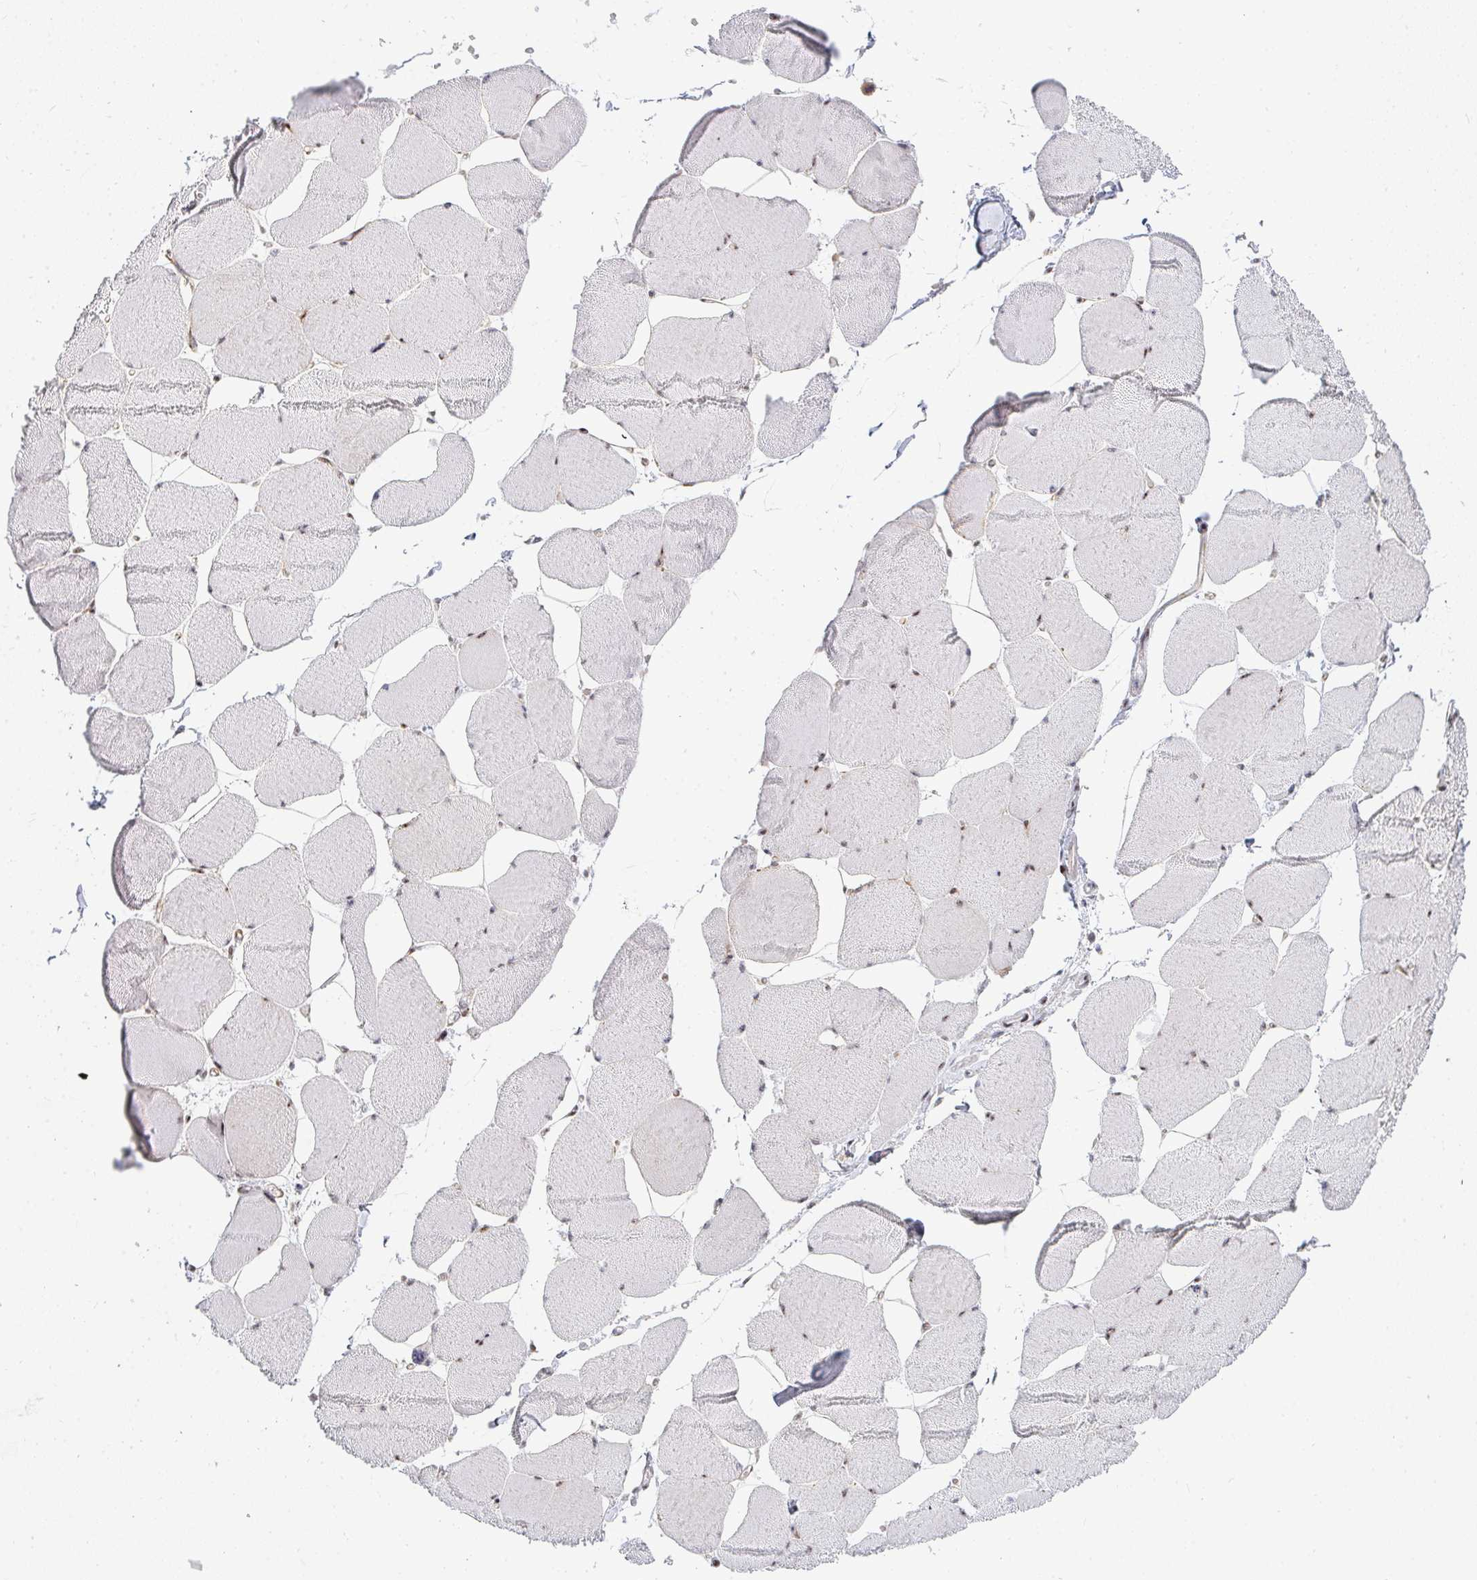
{"staining": {"intensity": "moderate", "quantity": "<25%", "location": "nuclear"}, "tissue": "skeletal muscle", "cell_type": "Myocytes", "image_type": "normal", "snomed": [{"axis": "morphology", "description": "Normal tissue, NOS"}, {"axis": "topography", "description": "Skeletal muscle"}], "caption": "Immunohistochemical staining of benign skeletal muscle demonstrates low levels of moderate nuclear staining in about <25% of myocytes. The staining is performed using DAB (3,3'-diaminobenzidine) brown chromogen to label protein expression. The nuclei are counter-stained blue using hematoxylin.", "gene": "ZIC3", "patient": {"sex": "female", "age": 75}}